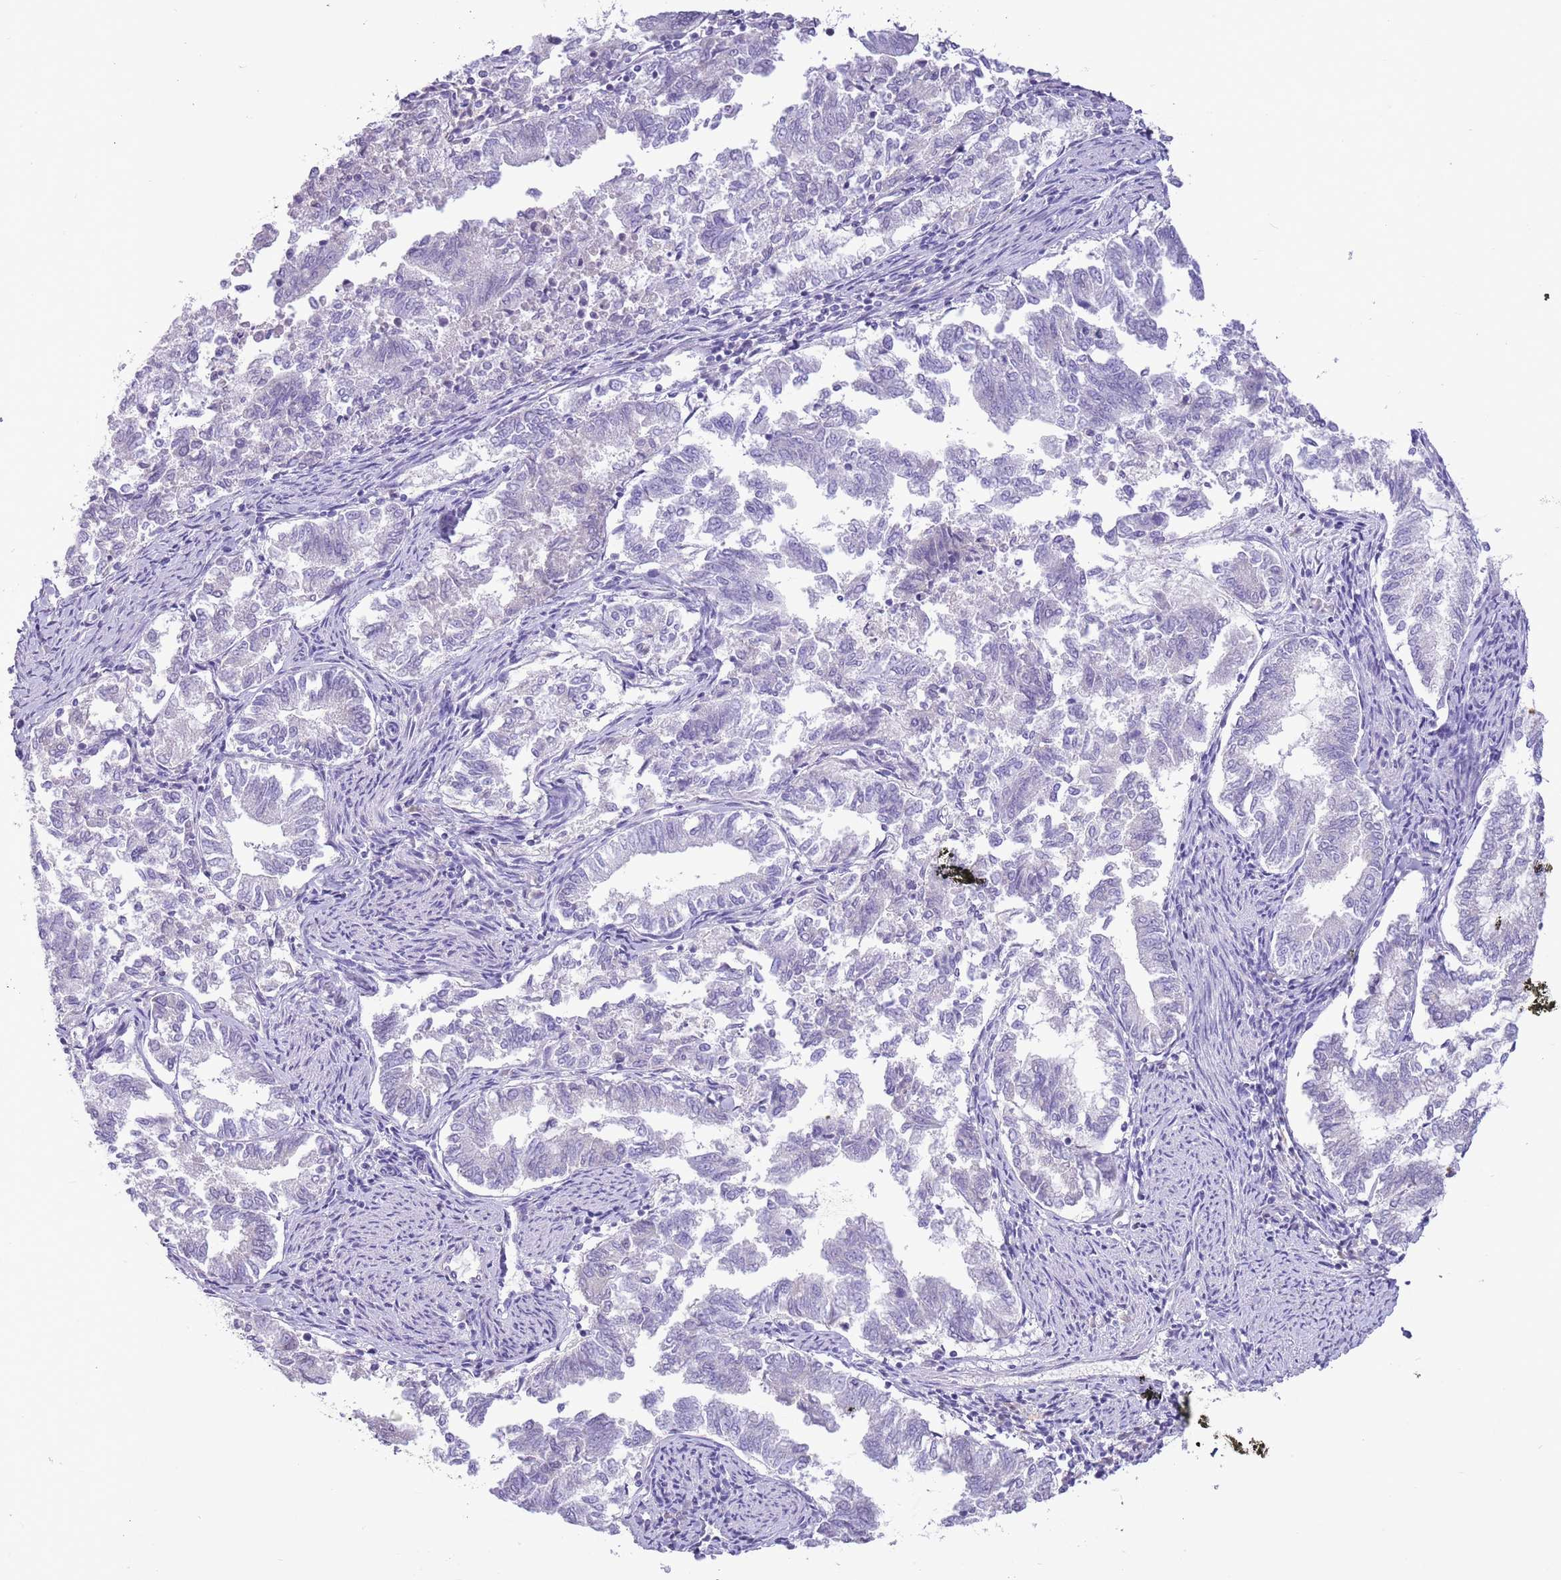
{"staining": {"intensity": "negative", "quantity": "none", "location": "none"}, "tissue": "endometrial cancer", "cell_type": "Tumor cells", "image_type": "cancer", "snomed": [{"axis": "morphology", "description": "Adenocarcinoma, NOS"}, {"axis": "topography", "description": "Endometrium"}], "caption": "DAB (3,3'-diaminobenzidine) immunohistochemical staining of human endometrial adenocarcinoma displays no significant staining in tumor cells.", "gene": "TOX2", "patient": {"sex": "female", "age": 79}}